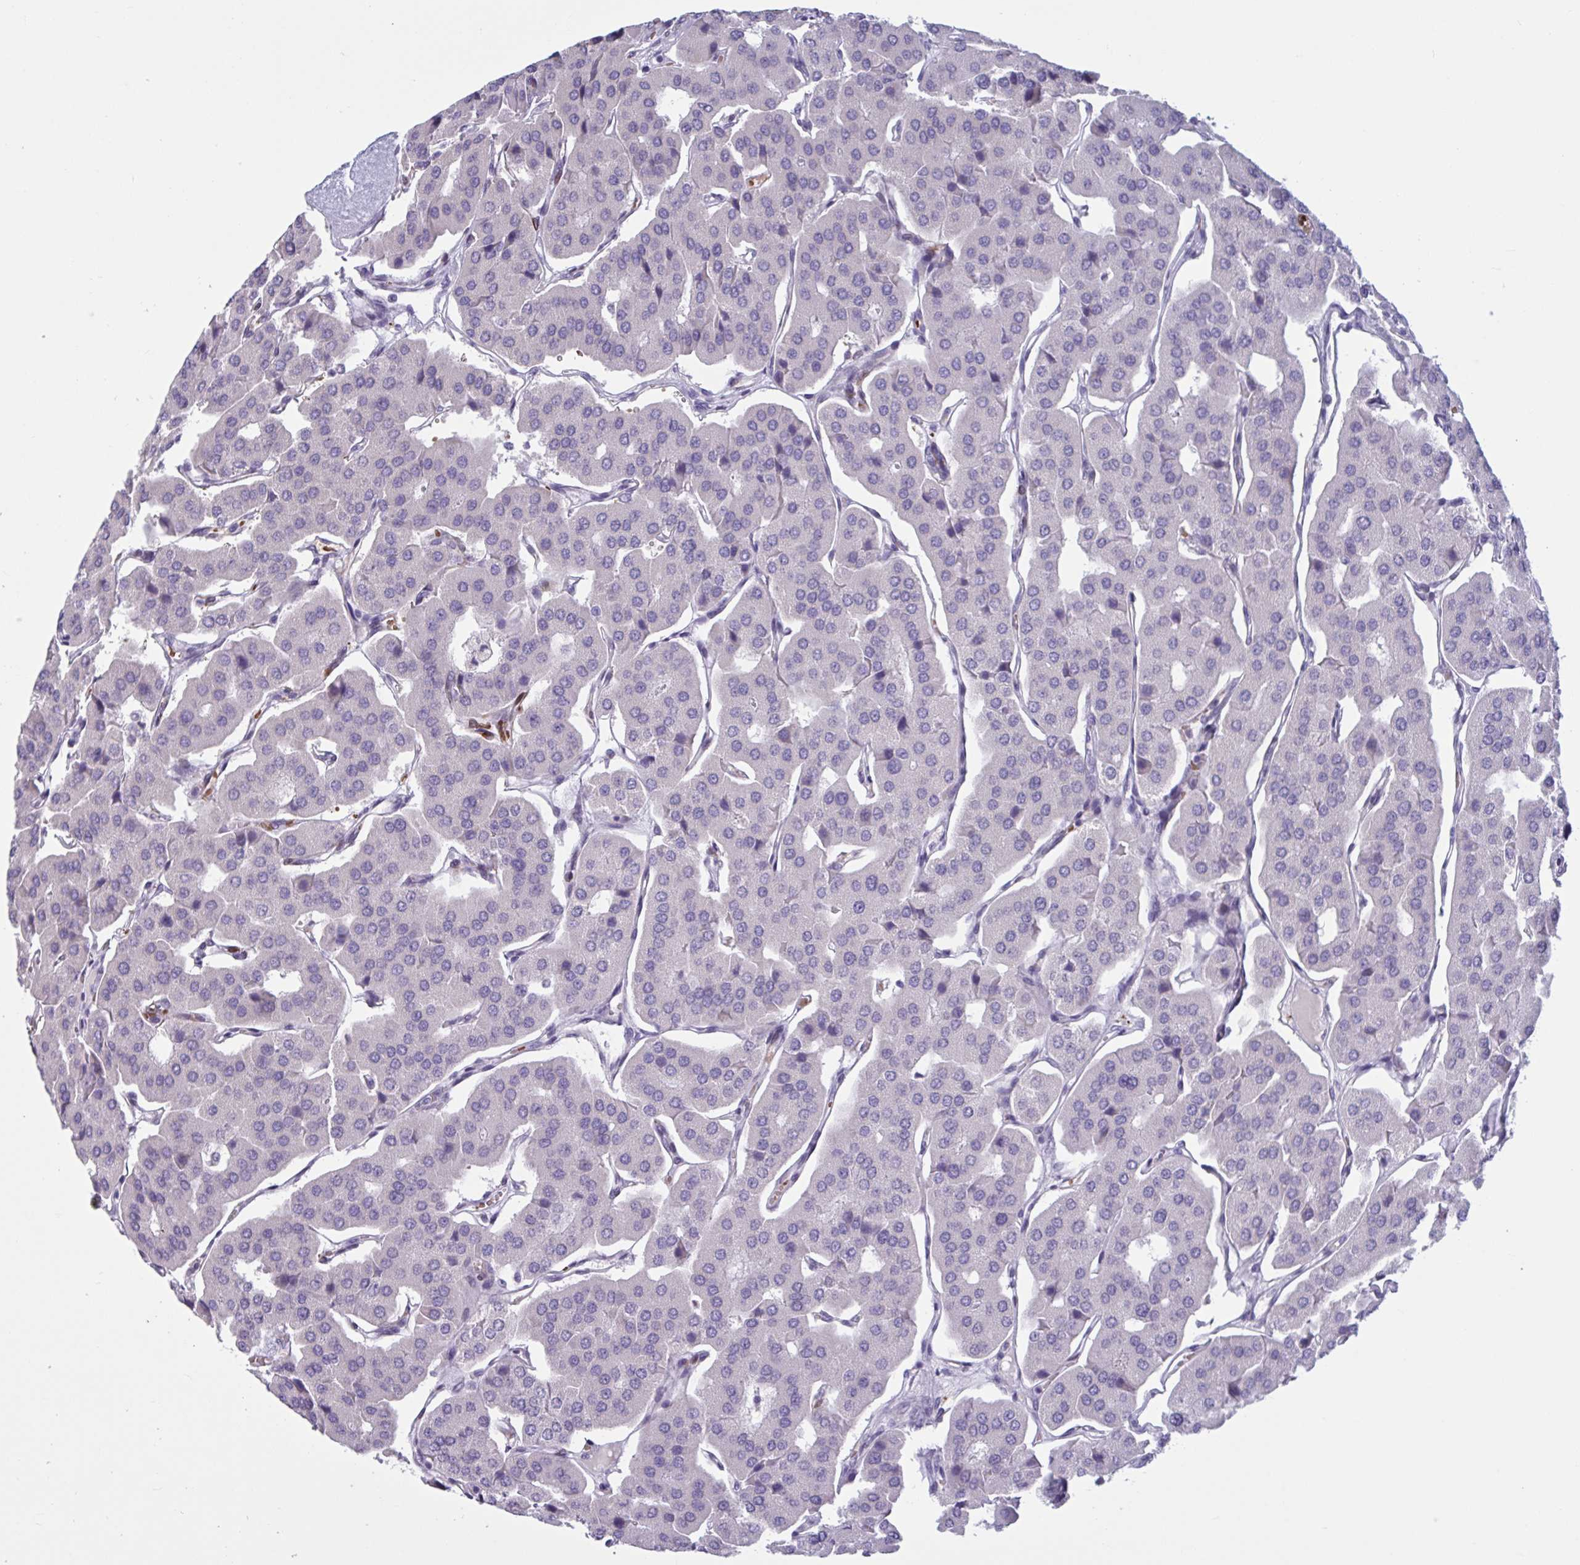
{"staining": {"intensity": "negative", "quantity": "none", "location": "none"}, "tissue": "parathyroid gland", "cell_type": "Glandular cells", "image_type": "normal", "snomed": [{"axis": "morphology", "description": "Normal tissue, NOS"}, {"axis": "morphology", "description": "Adenoma, NOS"}, {"axis": "topography", "description": "Parathyroid gland"}], "caption": "Unremarkable parathyroid gland was stained to show a protein in brown. There is no significant expression in glandular cells. The staining is performed using DAB (3,3'-diaminobenzidine) brown chromogen with nuclei counter-stained in using hematoxylin.", "gene": "HSD11B2", "patient": {"sex": "female", "age": 86}}